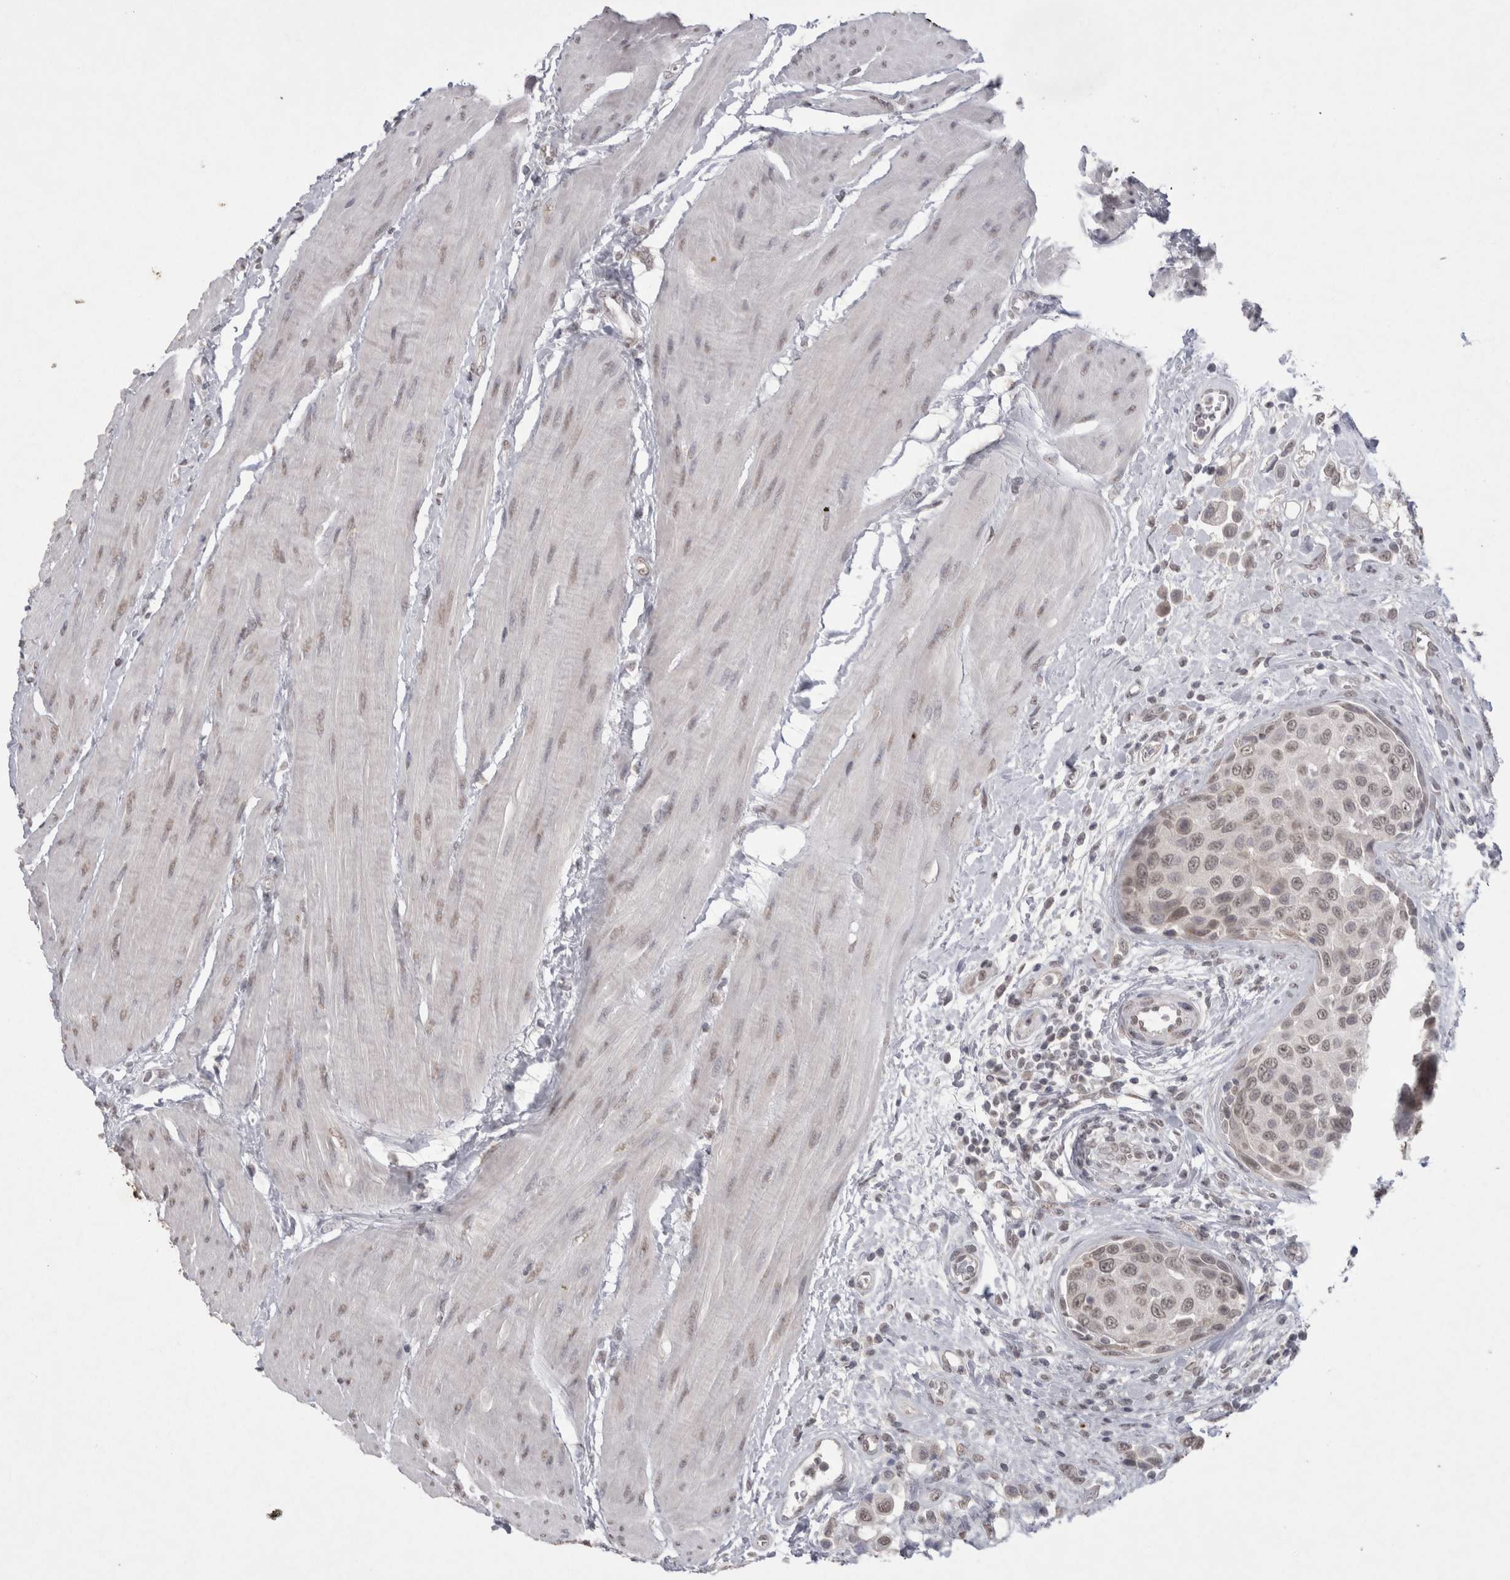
{"staining": {"intensity": "weak", "quantity": ">75%", "location": "nuclear"}, "tissue": "urothelial cancer", "cell_type": "Tumor cells", "image_type": "cancer", "snomed": [{"axis": "morphology", "description": "Urothelial carcinoma, High grade"}, {"axis": "topography", "description": "Urinary bladder"}], "caption": "Protein staining of high-grade urothelial carcinoma tissue exhibits weak nuclear positivity in approximately >75% of tumor cells. (Brightfield microscopy of DAB IHC at high magnification).", "gene": "DDX4", "patient": {"sex": "male", "age": 50}}